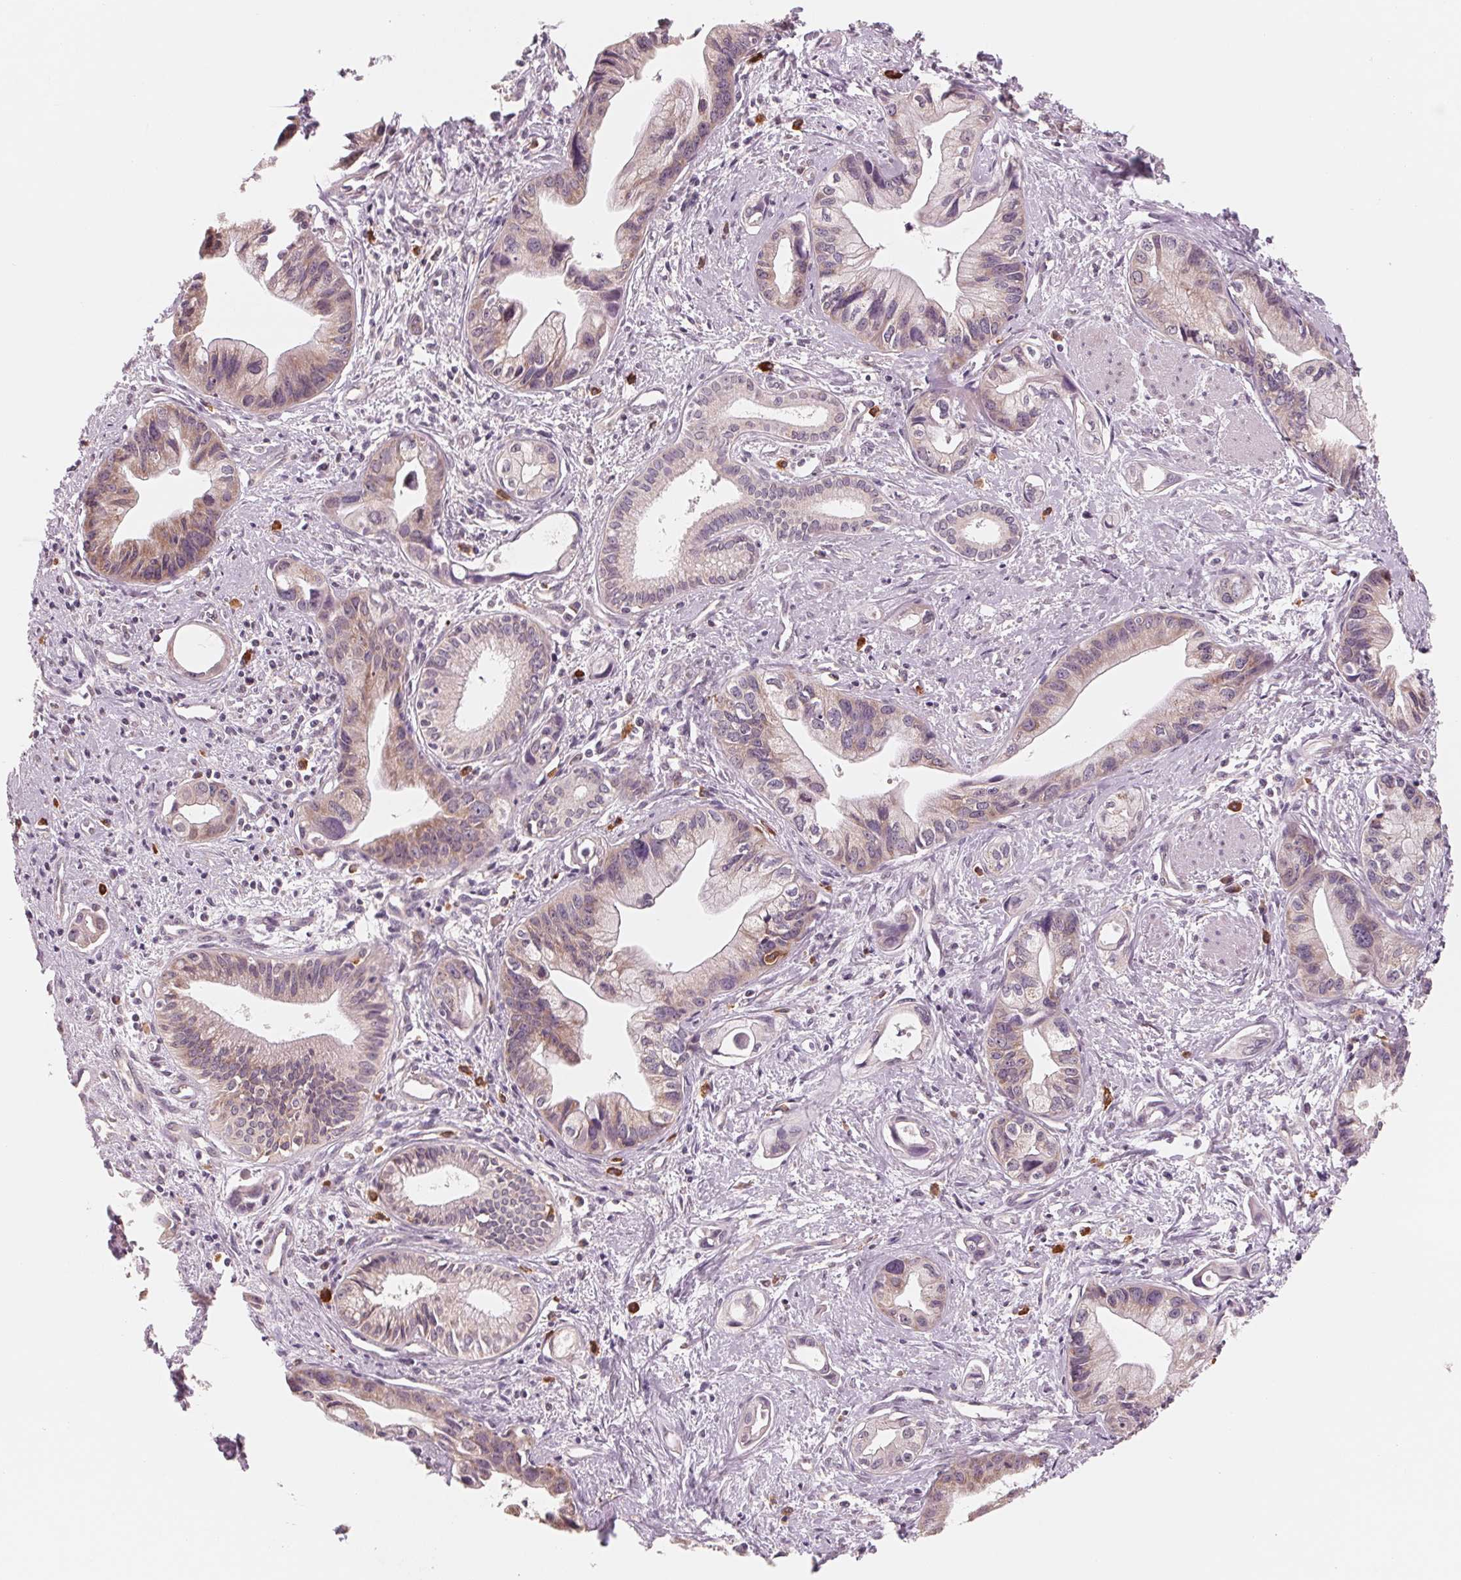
{"staining": {"intensity": "weak", "quantity": "25%-75%", "location": "cytoplasmic/membranous"}, "tissue": "pancreatic cancer", "cell_type": "Tumor cells", "image_type": "cancer", "snomed": [{"axis": "morphology", "description": "Adenocarcinoma, NOS"}, {"axis": "topography", "description": "Pancreas"}], "caption": "This micrograph exhibits immunohistochemistry (IHC) staining of adenocarcinoma (pancreatic), with low weak cytoplasmic/membranous staining in about 25%-75% of tumor cells.", "gene": "GIGYF2", "patient": {"sex": "female", "age": 61}}